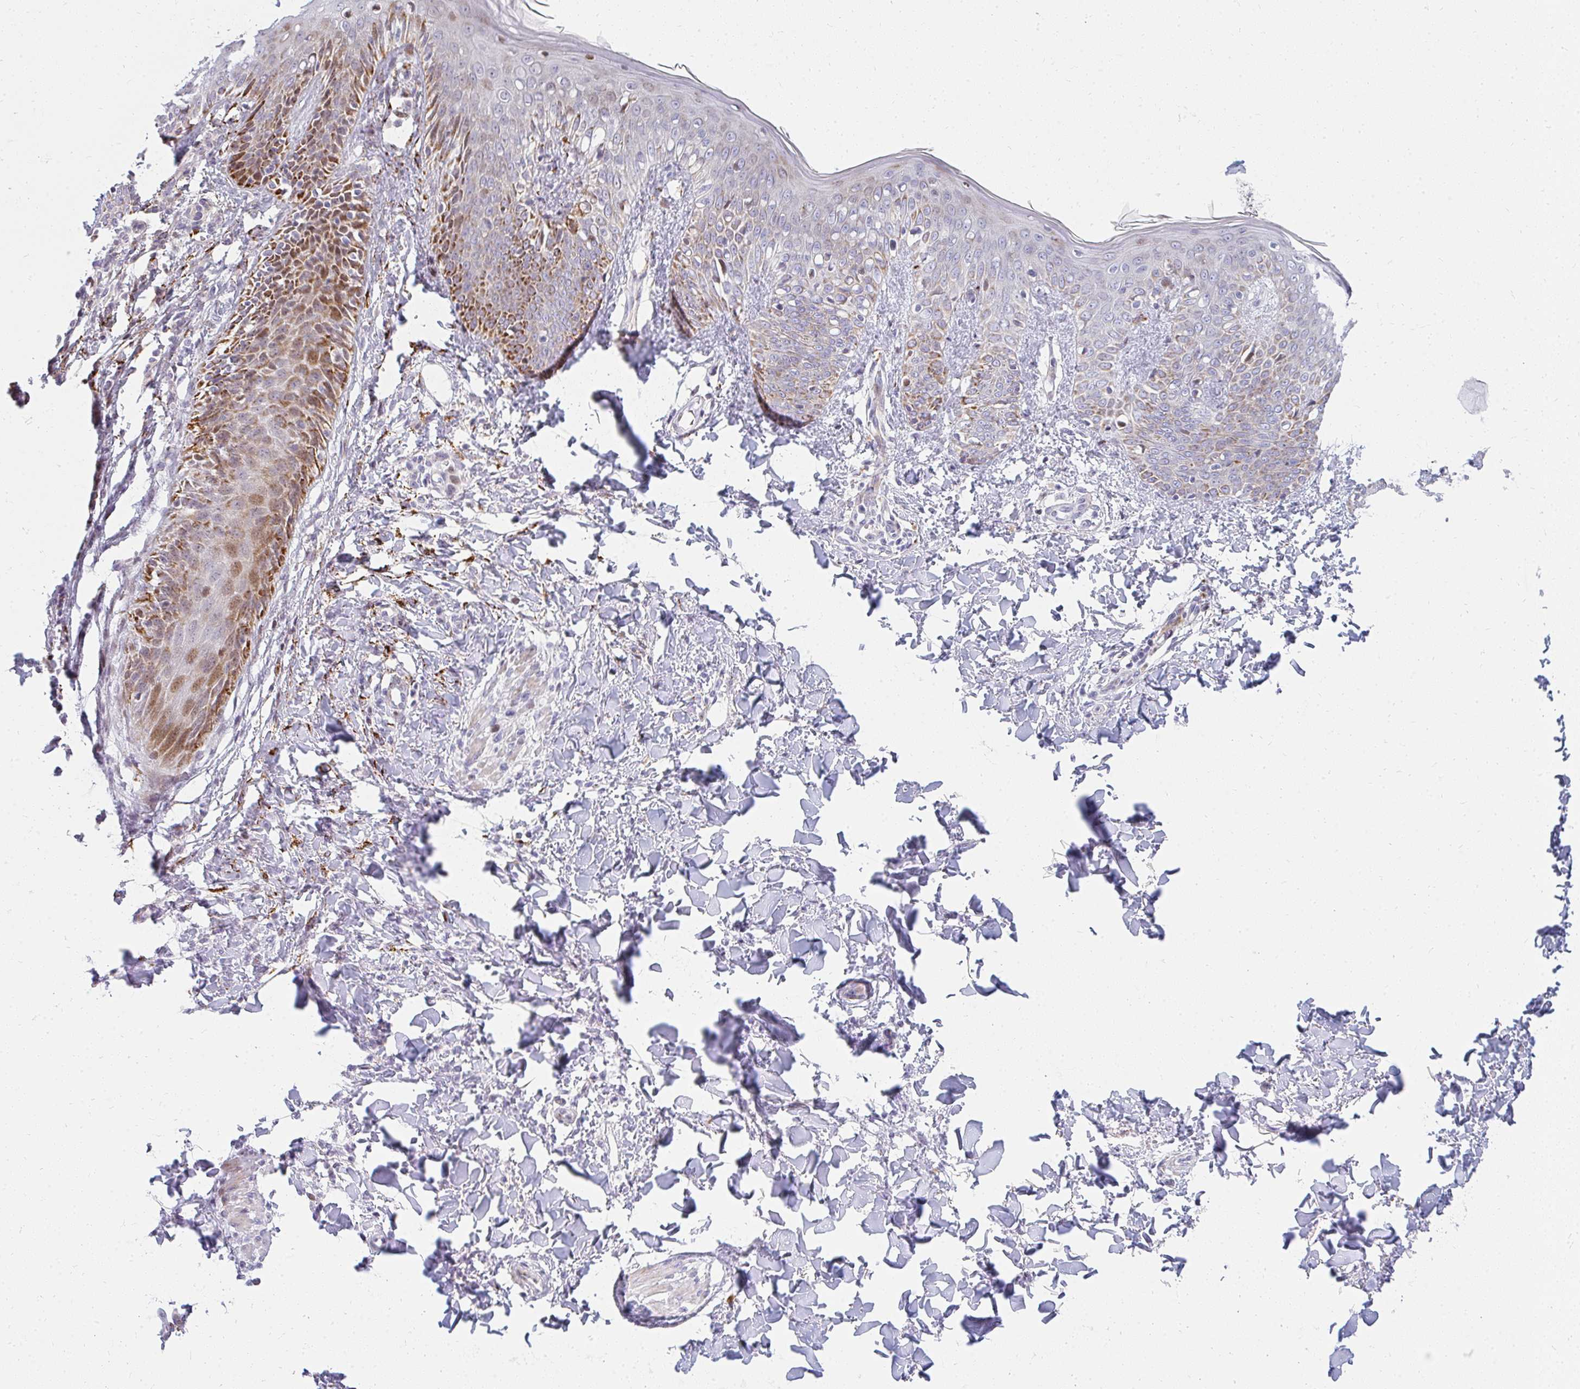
{"staining": {"intensity": "negative", "quantity": "none", "location": "none"}, "tissue": "skin", "cell_type": "Fibroblasts", "image_type": "normal", "snomed": [{"axis": "morphology", "description": "Normal tissue, NOS"}, {"axis": "topography", "description": "Skin"}], "caption": "High power microscopy histopathology image of an immunohistochemistry (IHC) photomicrograph of benign skin, revealing no significant positivity in fibroblasts.", "gene": "PLA2G5", "patient": {"sex": "male", "age": 16}}